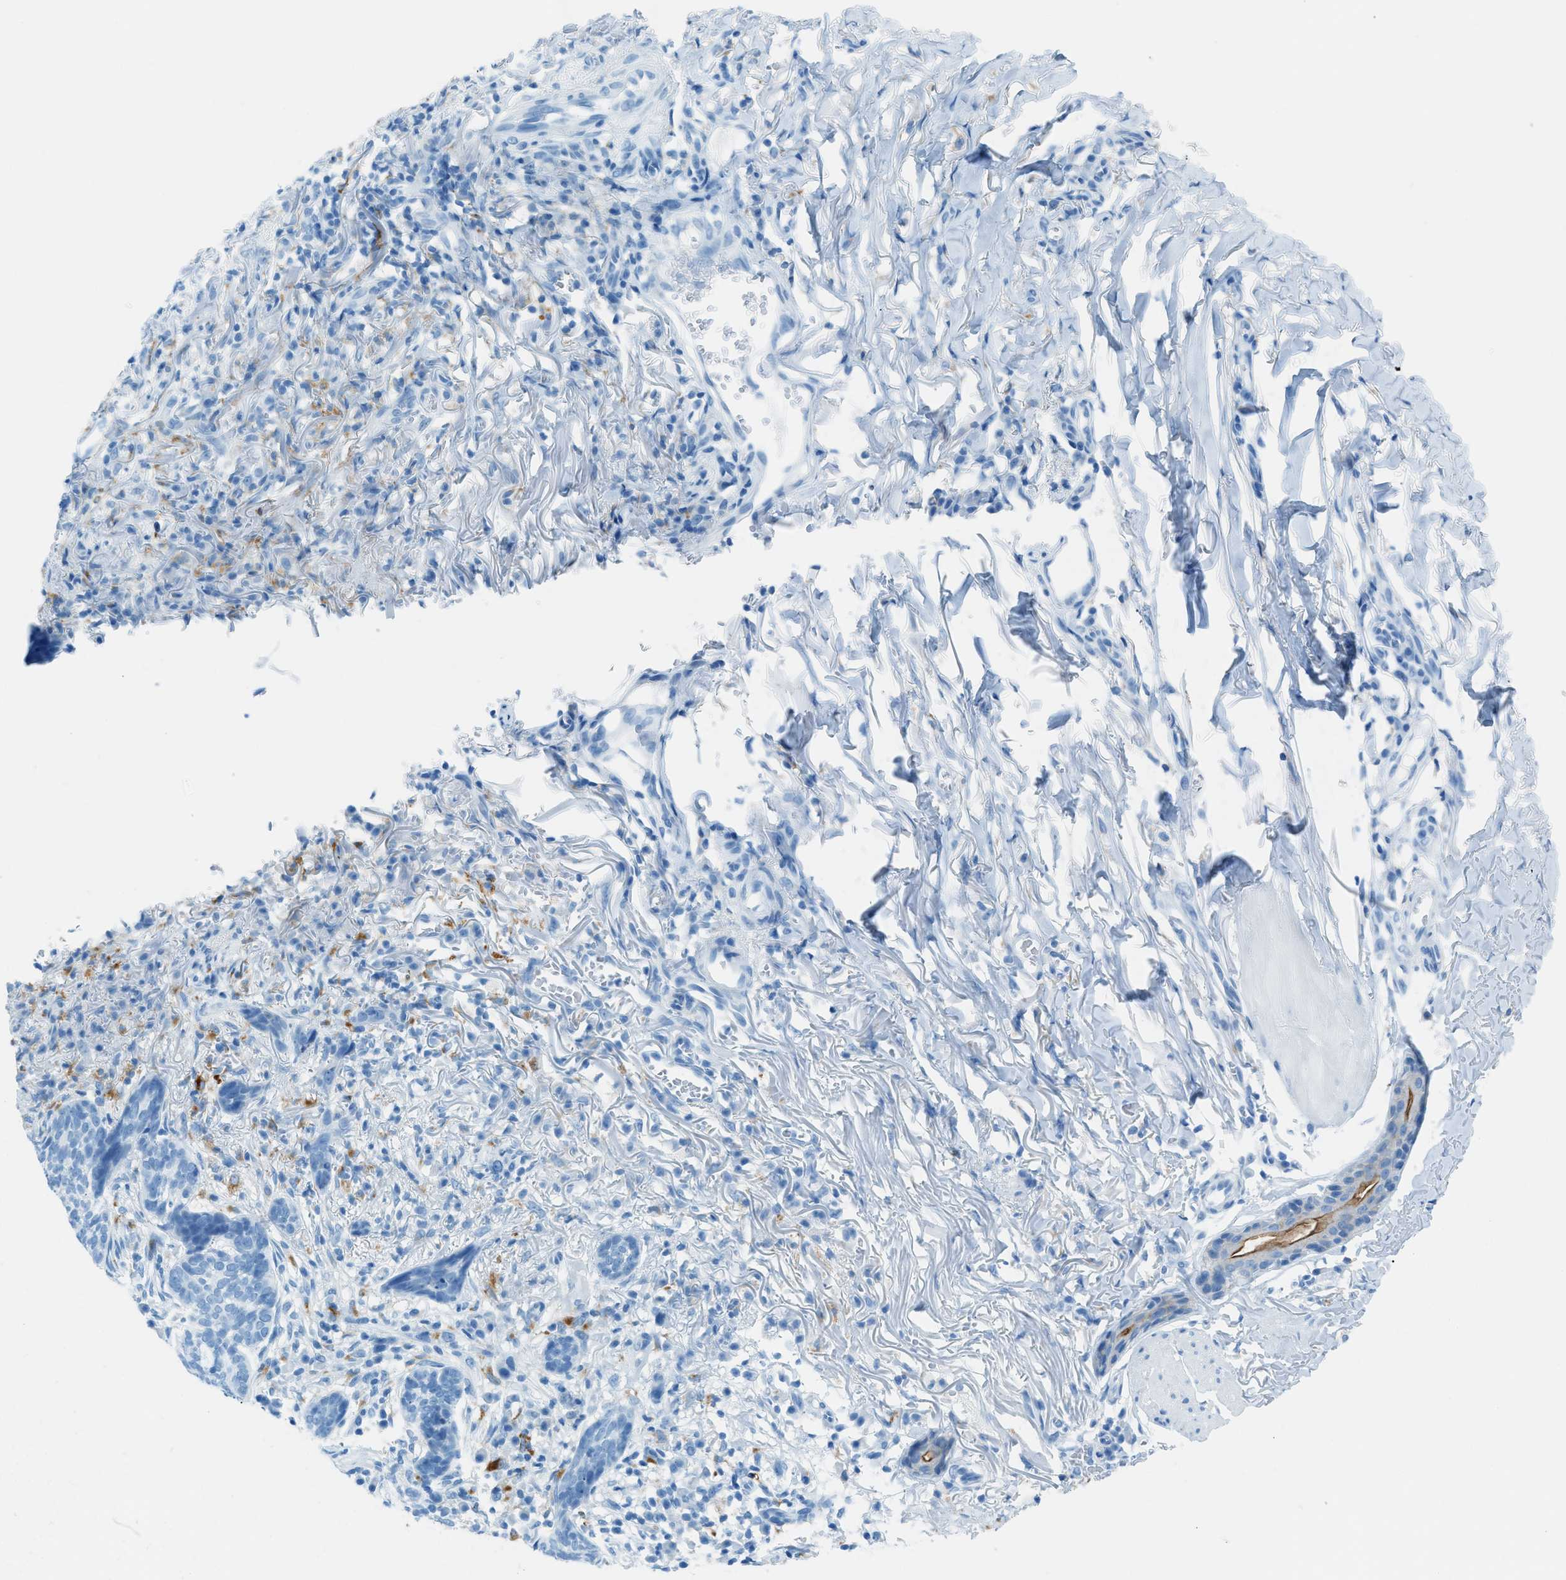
{"staining": {"intensity": "negative", "quantity": "none", "location": "none"}, "tissue": "skin cancer", "cell_type": "Tumor cells", "image_type": "cancer", "snomed": [{"axis": "morphology", "description": "Basal cell carcinoma"}, {"axis": "topography", "description": "Skin"}], "caption": "Protein analysis of skin cancer reveals no significant positivity in tumor cells. (DAB (3,3'-diaminobenzidine) IHC with hematoxylin counter stain).", "gene": "C21orf62", "patient": {"sex": "male", "age": 85}}